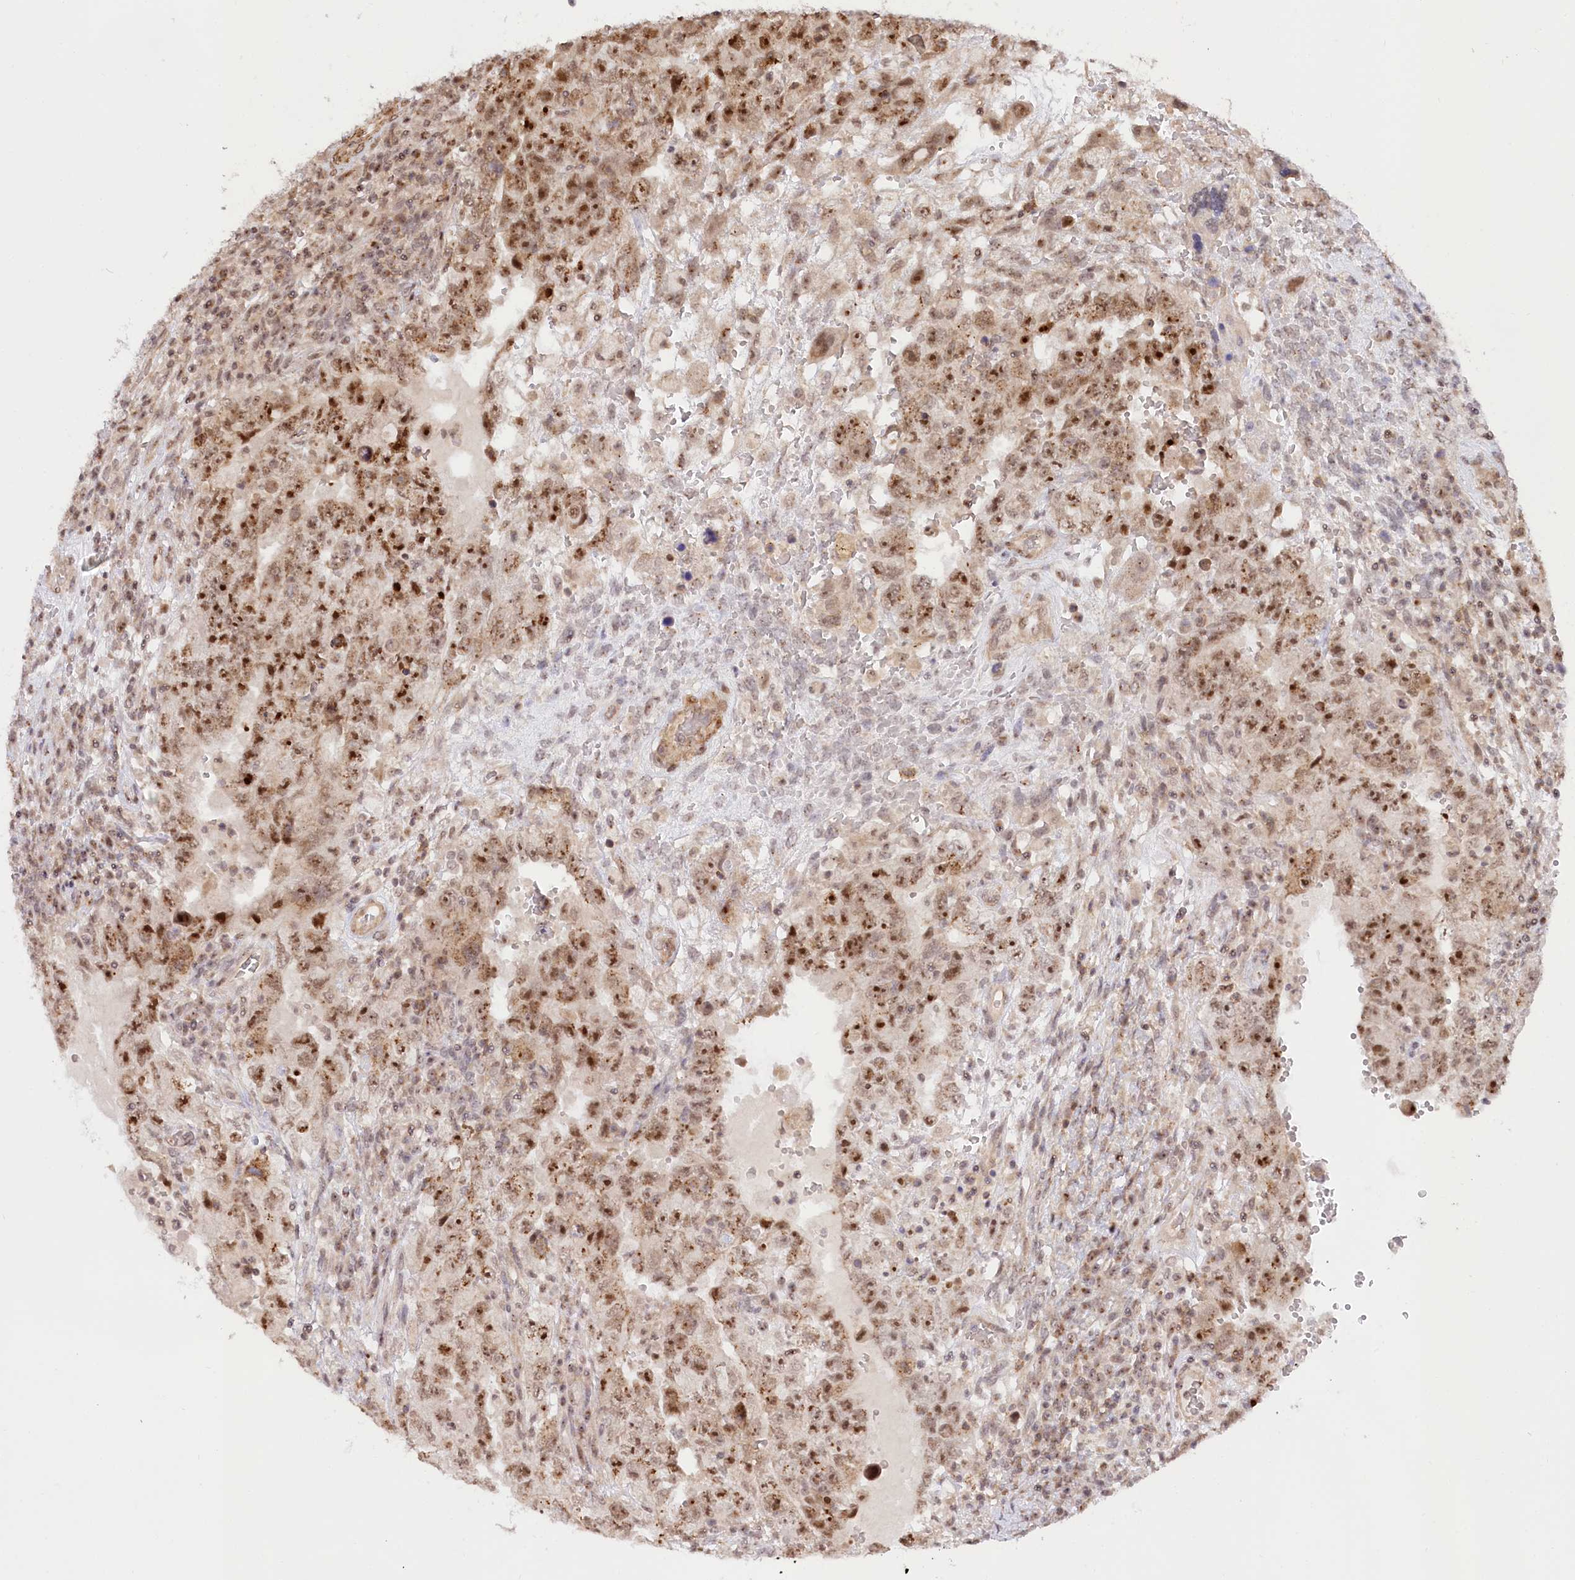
{"staining": {"intensity": "moderate", "quantity": ">75%", "location": "nuclear"}, "tissue": "testis cancer", "cell_type": "Tumor cells", "image_type": "cancer", "snomed": [{"axis": "morphology", "description": "Carcinoma, Embryonal, NOS"}, {"axis": "topography", "description": "Testis"}], "caption": "IHC (DAB) staining of human testis embryonal carcinoma exhibits moderate nuclear protein staining in about >75% of tumor cells.", "gene": "GNL3L", "patient": {"sex": "male", "age": 26}}